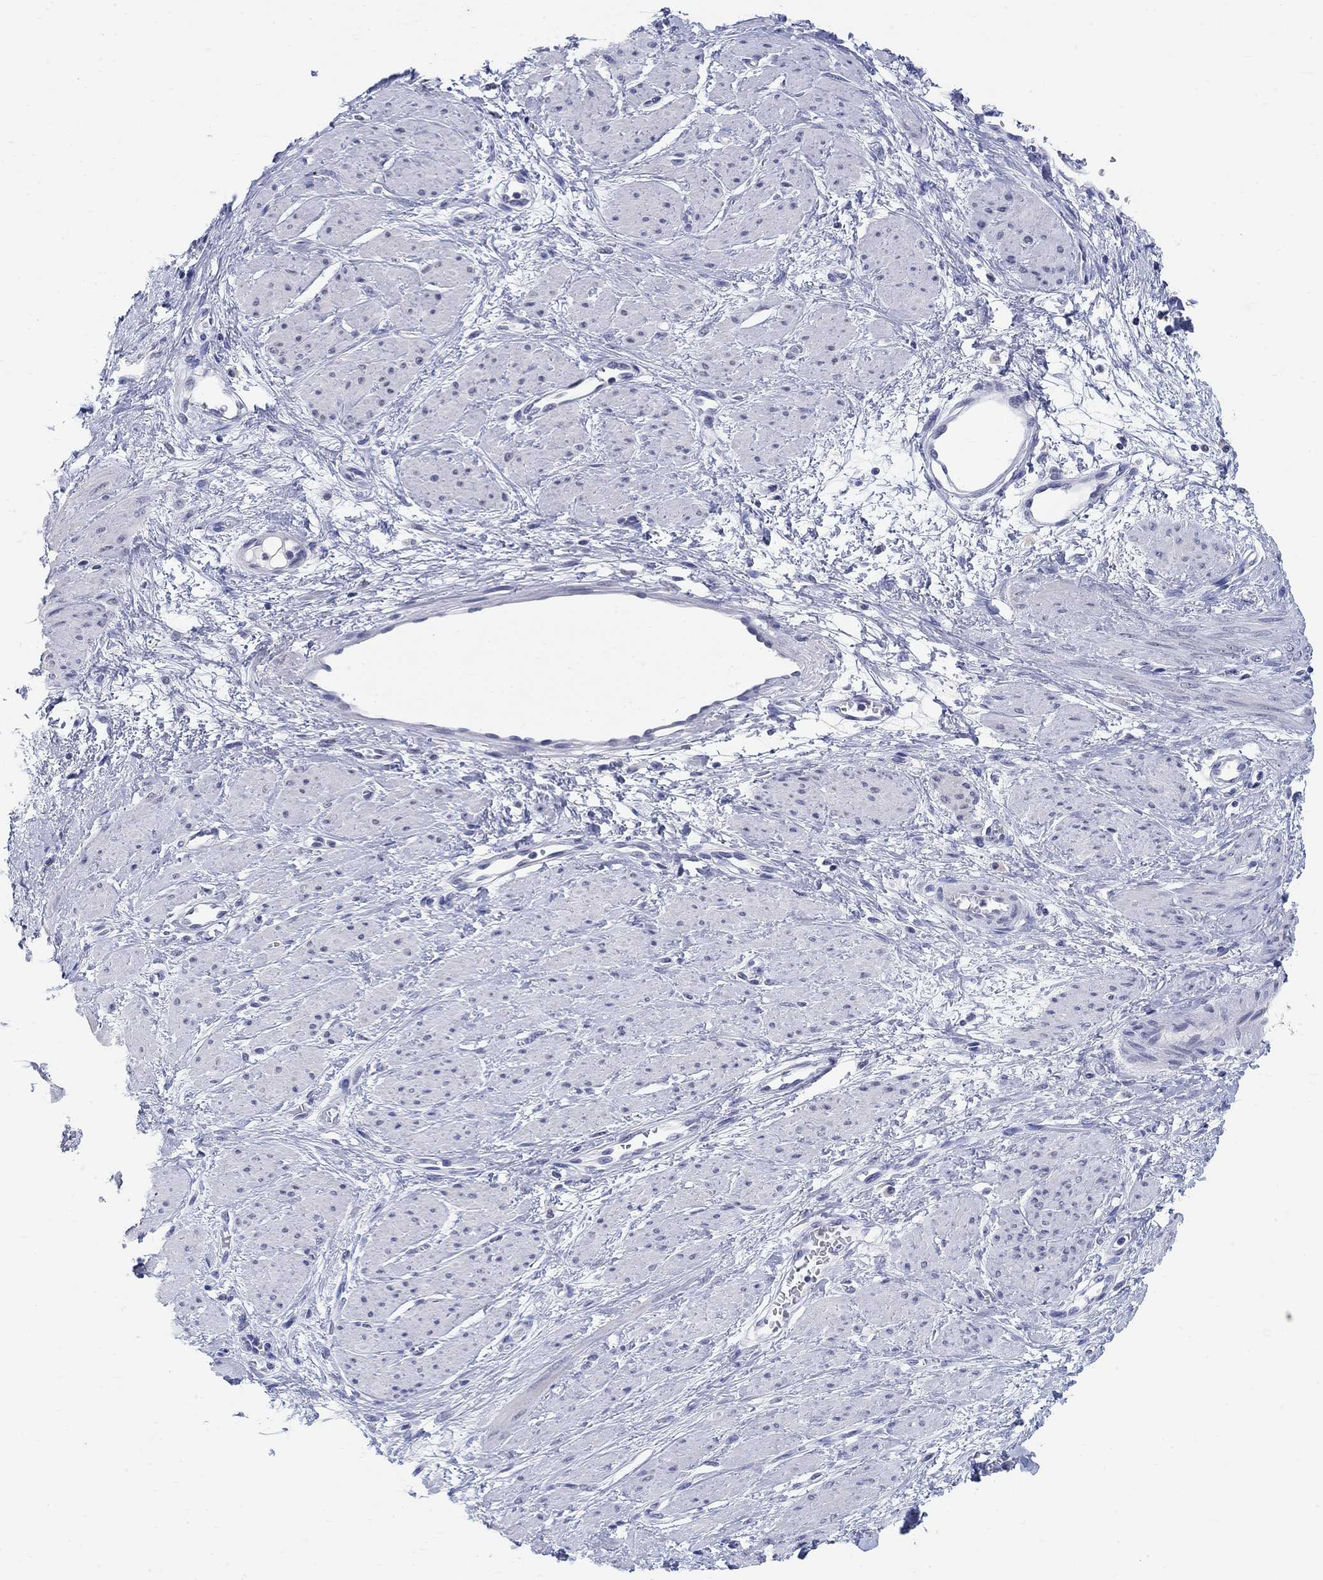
{"staining": {"intensity": "negative", "quantity": "none", "location": "none"}, "tissue": "smooth muscle", "cell_type": "Smooth muscle cells", "image_type": "normal", "snomed": [{"axis": "morphology", "description": "Normal tissue, NOS"}, {"axis": "topography", "description": "Smooth muscle"}, {"axis": "topography", "description": "Uterus"}], "caption": "Immunohistochemistry (IHC) image of normal smooth muscle: human smooth muscle stained with DAB (3,3'-diaminobenzidine) reveals no significant protein staining in smooth muscle cells.", "gene": "ANKS1B", "patient": {"sex": "female", "age": 39}}